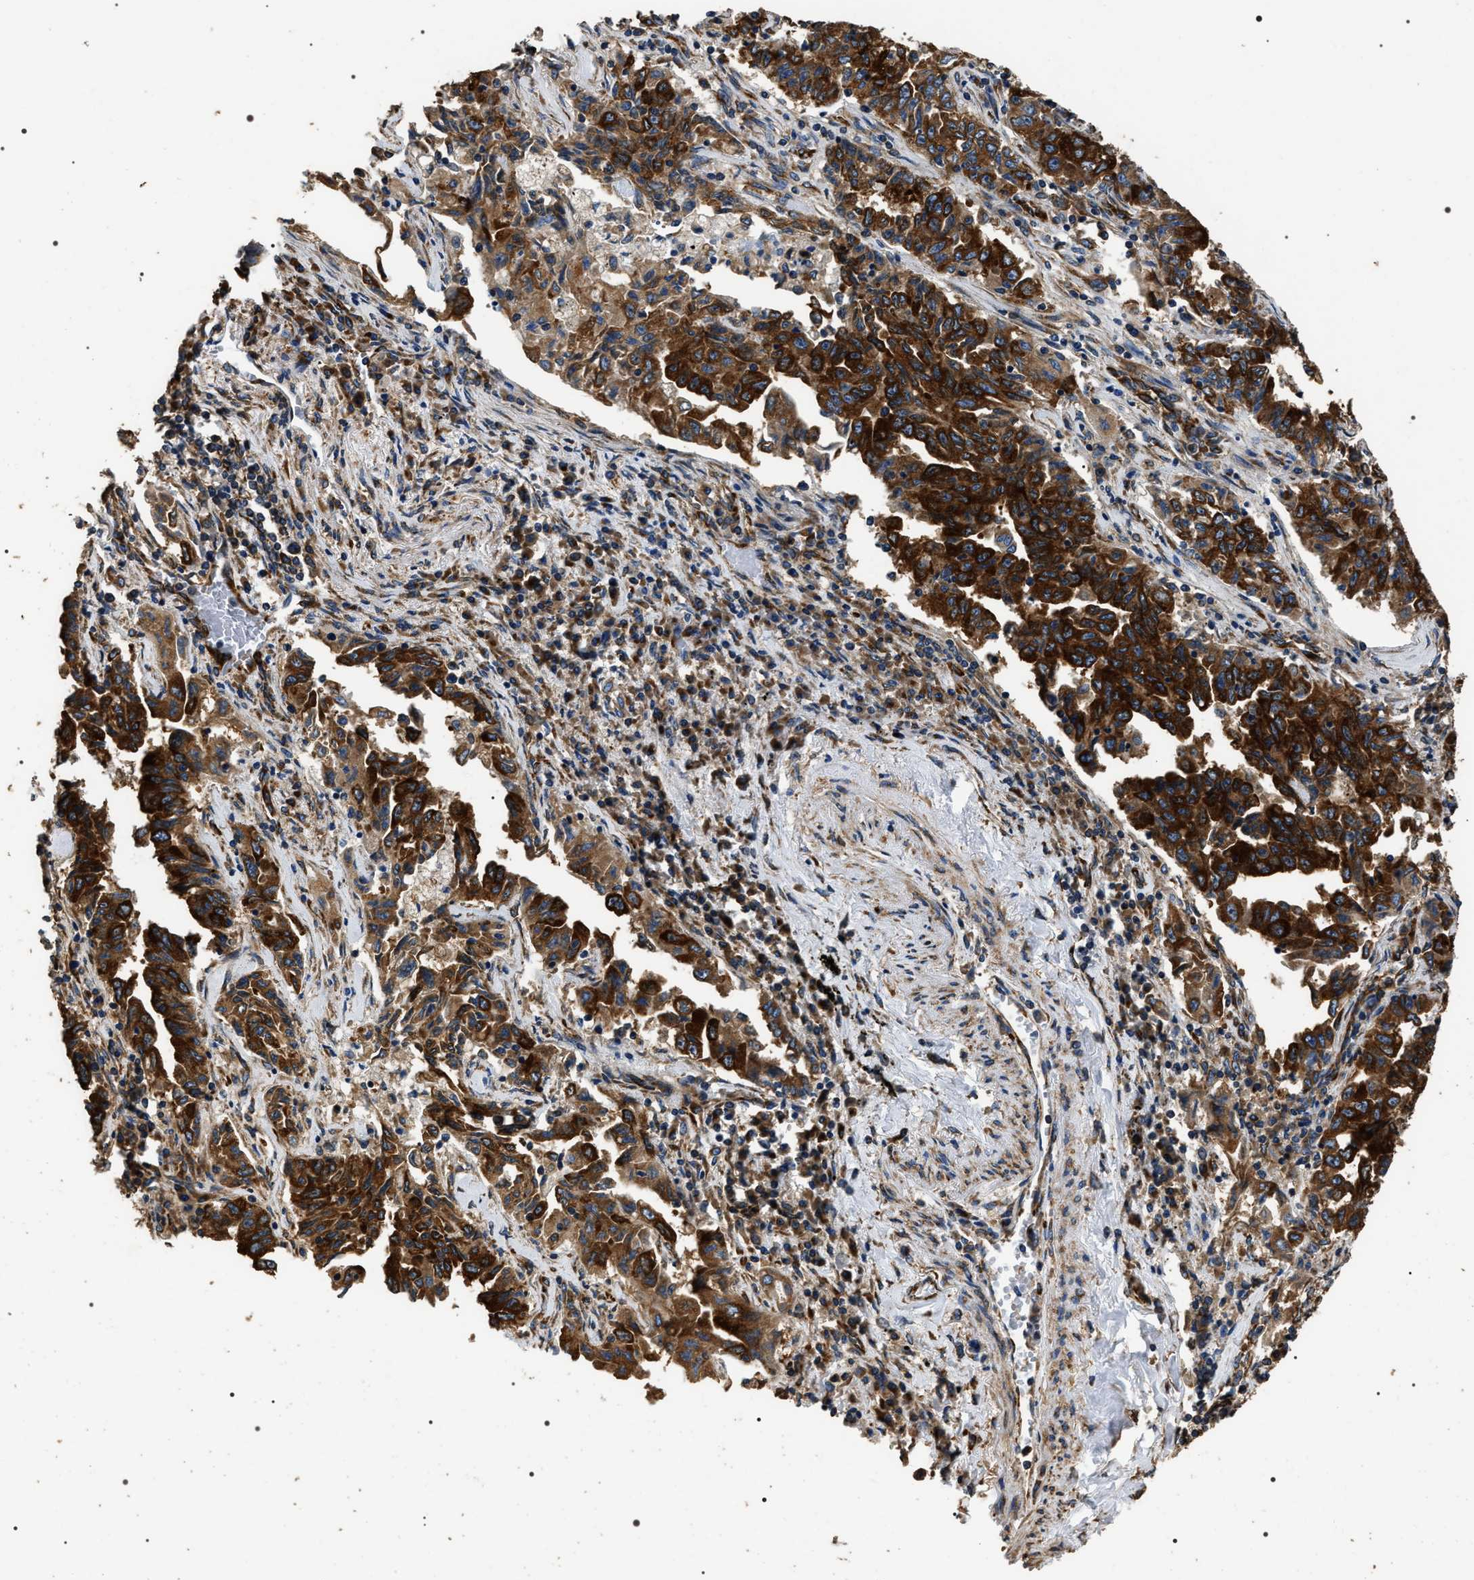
{"staining": {"intensity": "strong", "quantity": ">75%", "location": "cytoplasmic/membranous"}, "tissue": "lung cancer", "cell_type": "Tumor cells", "image_type": "cancer", "snomed": [{"axis": "morphology", "description": "Adenocarcinoma, NOS"}, {"axis": "topography", "description": "Lung"}], "caption": "Strong cytoplasmic/membranous staining is appreciated in approximately >75% of tumor cells in adenocarcinoma (lung). (DAB (3,3'-diaminobenzidine) IHC, brown staining for protein, blue staining for nuclei).", "gene": "KTN1", "patient": {"sex": "female", "age": 51}}